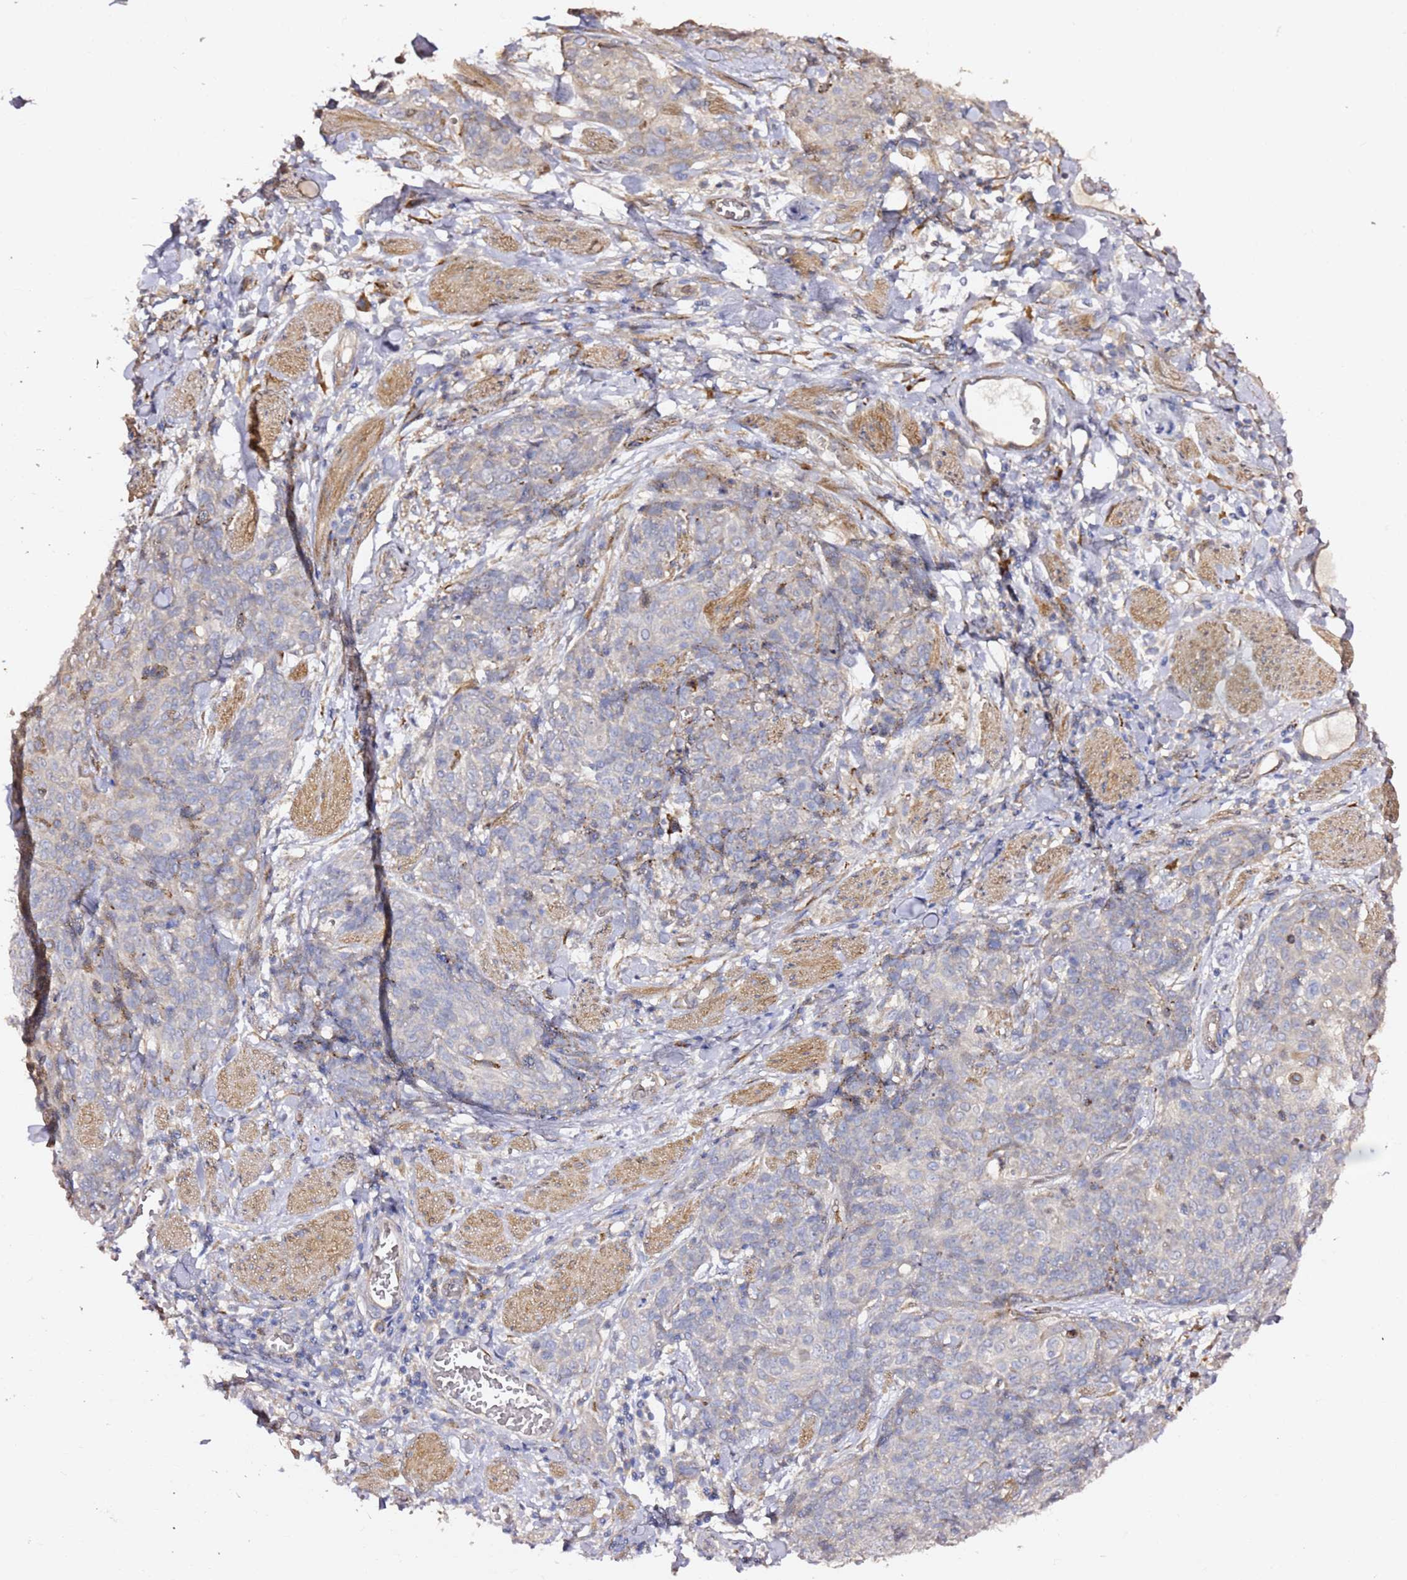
{"staining": {"intensity": "negative", "quantity": "none", "location": "none"}, "tissue": "skin cancer", "cell_type": "Tumor cells", "image_type": "cancer", "snomed": [{"axis": "morphology", "description": "Squamous cell carcinoma, NOS"}, {"axis": "topography", "description": "Skin"}, {"axis": "topography", "description": "Vulva"}], "caption": "There is no significant positivity in tumor cells of skin squamous cell carcinoma. (Stains: DAB (3,3'-diaminobenzidine) immunohistochemistry with hematoxylin counter stain, Microscopy: brightfield microscopy at high magnification).", "gene": "HSD17B7", "patient": {"sex": "female", "age": 85}}